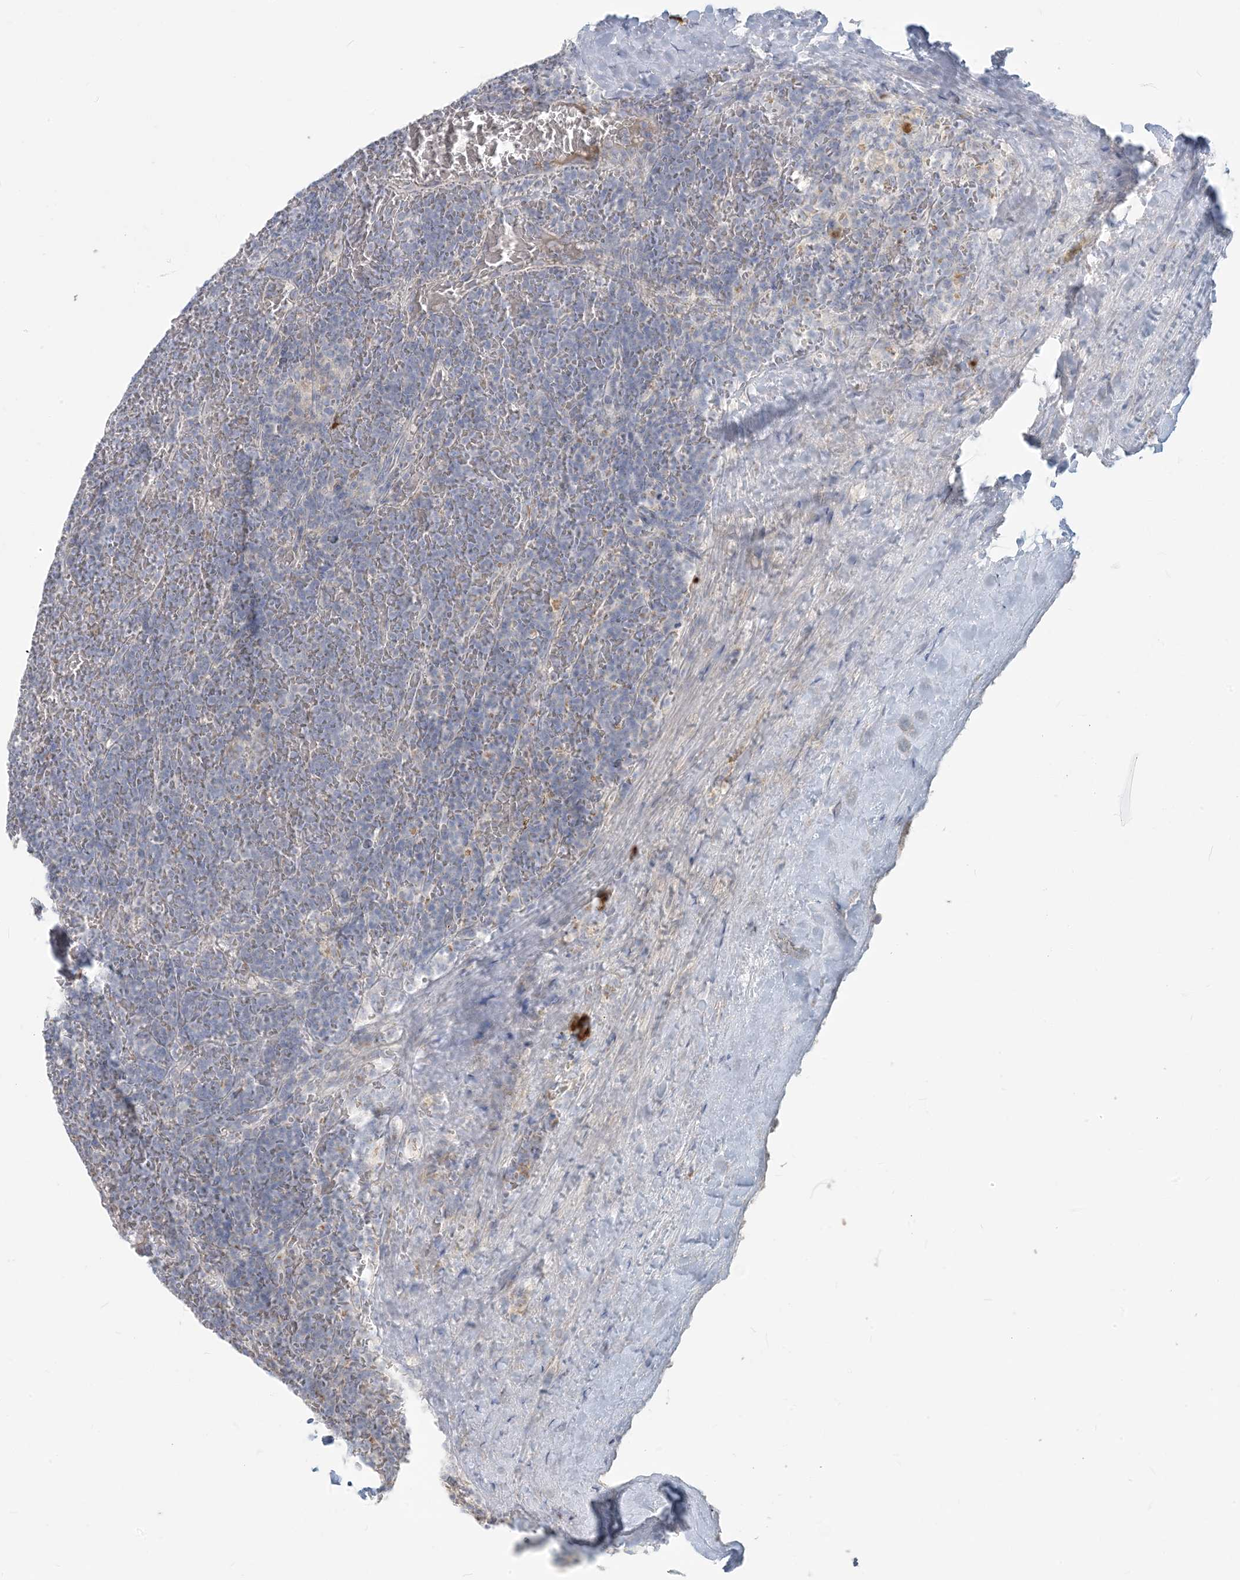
{"staining": {"intensity": "negative", "quantity": "none", "location": "none"}, "tissue": "lymphoma", "cell_type": "Tumor cells", "image_type": "cancer", "snomed": [{"axis": "morphology", "description": "Malignant lymphoma, non-Hodgkin's type, Low grade"}, {"axis": "topography", "description": "Spleen"}], "caption": "IHC histopathology image of neoplastic tissue: human lymphoma stained with DAB demonstrates no significant protein staining in tumor cells.", "gene": "SCML1", "patient": {"sex": "female", "age": 19}}